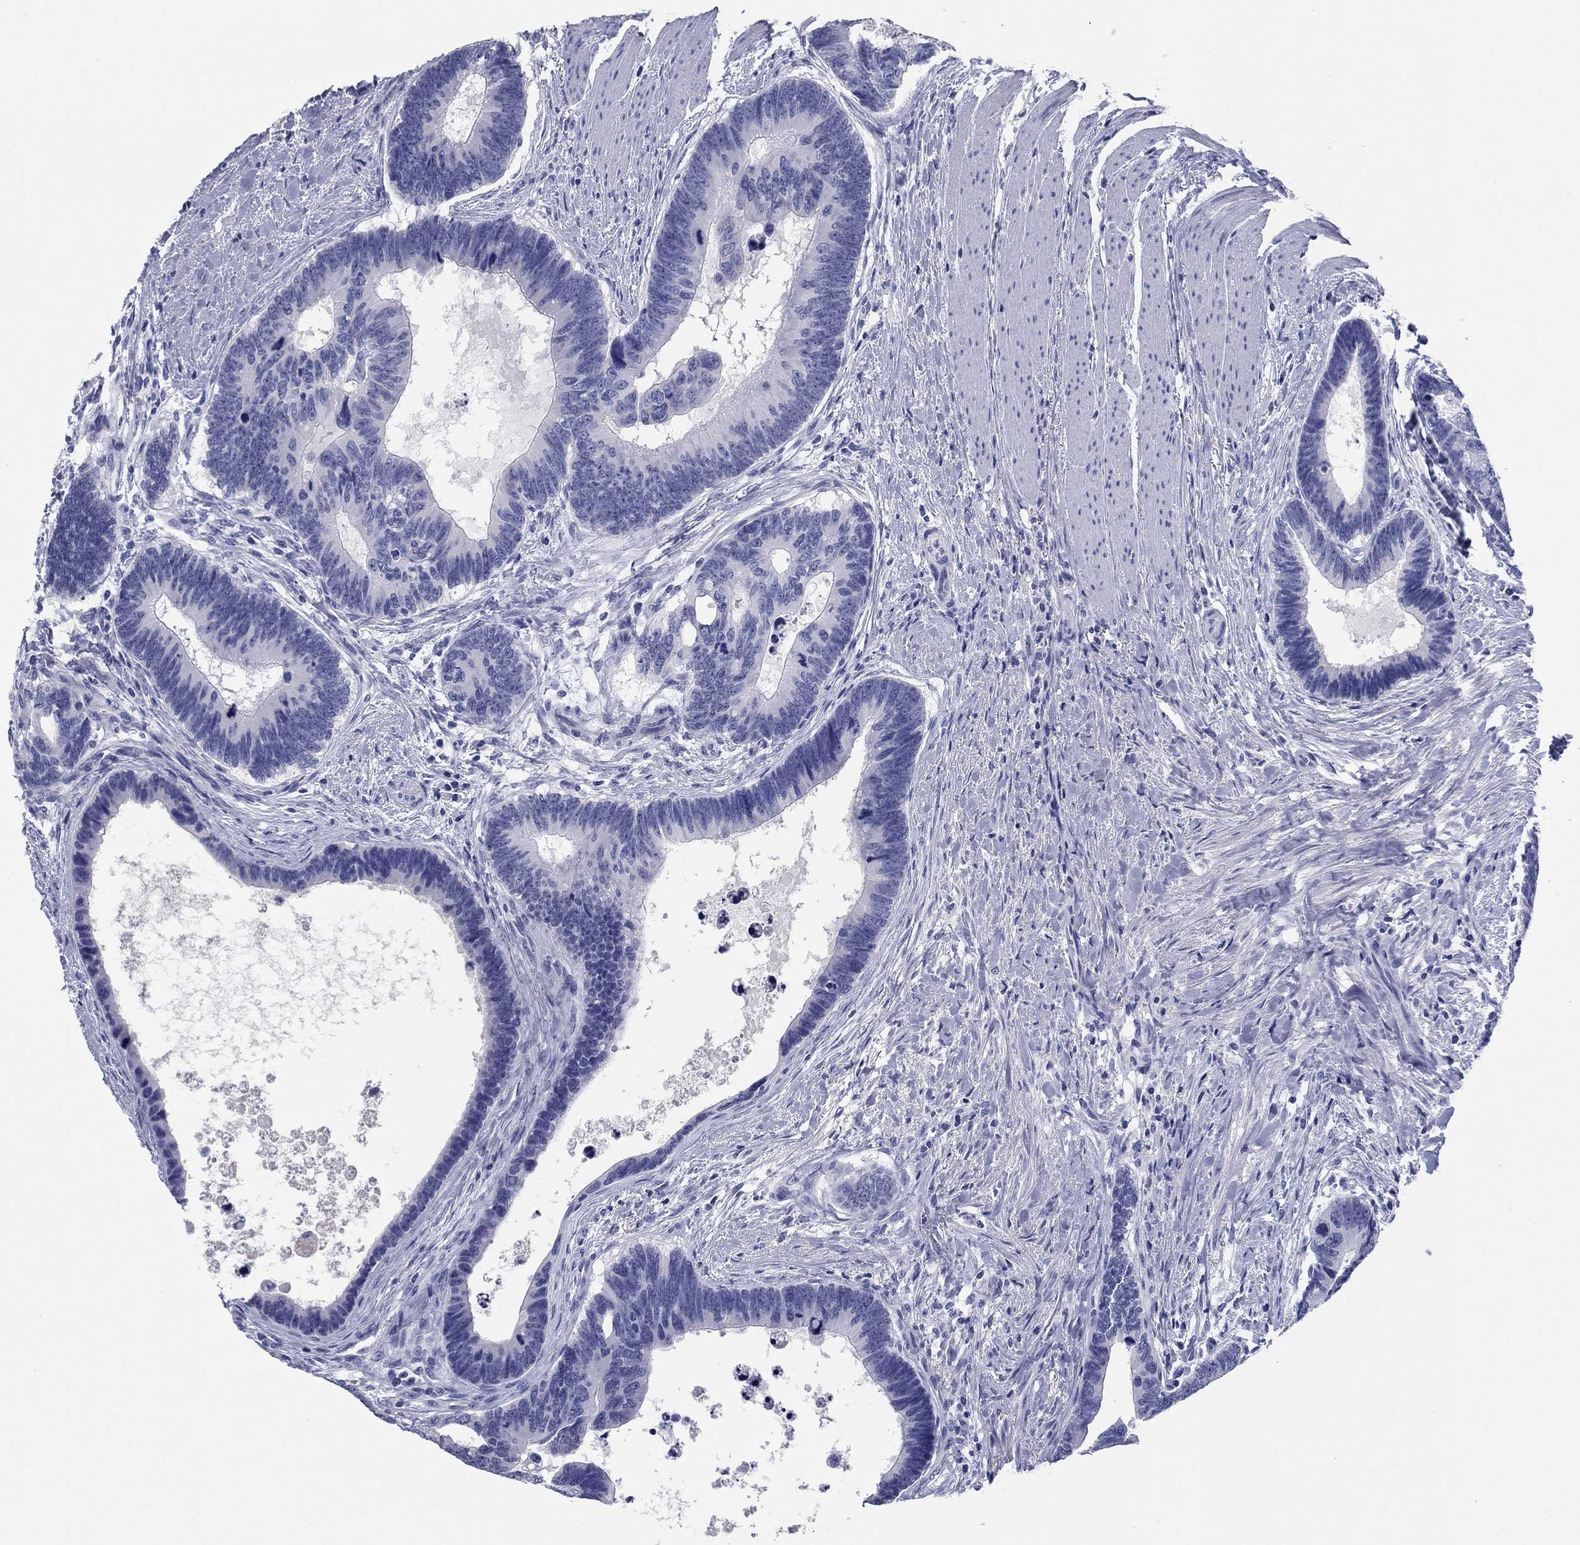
{"staining": {"intensity": "negative", "quantity": "none", "location": "none"}, "tissue": "colorectal cancer", "cell_type": "Tumor cells", "image_type": "cancer", "snomed": [{"axis": "morphology", "description": "Adenocarcinoma, NOS"}, {"axis": "topography", "description": "Colon"}], "caption": "There is no significant positivity in tumor cells of adenocarcinoma (colorectal).", "gene": "KCNH1", "patient": {"sex": "female", "age": 77}}